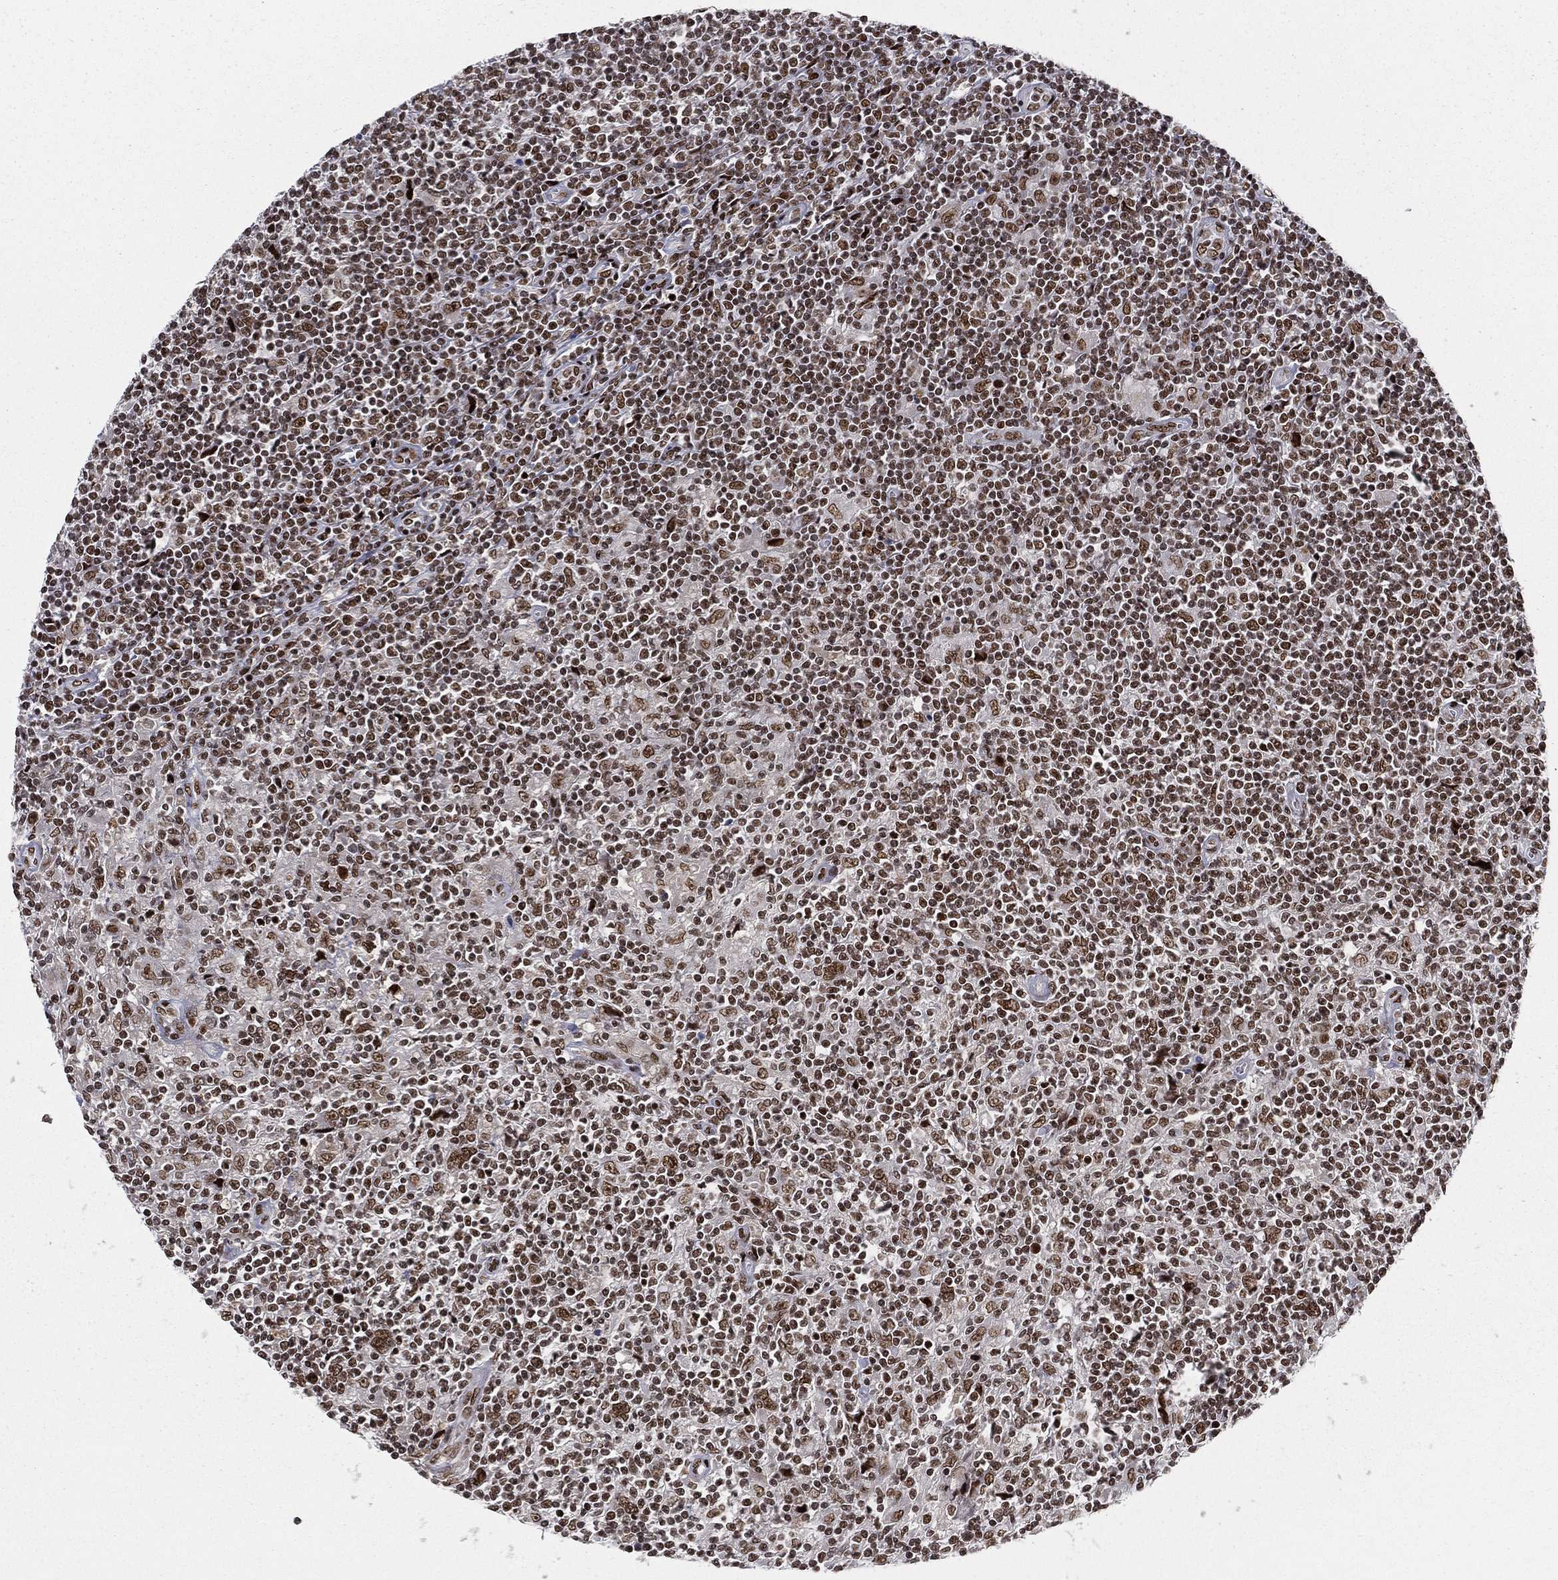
{"staining": {"intensity": "strong", "quantity": ">75%", "location": "nuclear"}, "tissue": "lymphoma", "cell_type": "Tumor cells", "image_type": "cancer", "snomed": [{"axis": "morphology", "description": "Hodgkin's disease, NOS"}, {"axis": "topography", "description": "Lymph node"}], "caption": "The micrograph exhibits a brown stain indicating the presence of a protein in the nuclear of tumor cells in Hodgkin's disease.", "gene": "RTF1", "patient": {"sex": "male", "age": 40}}